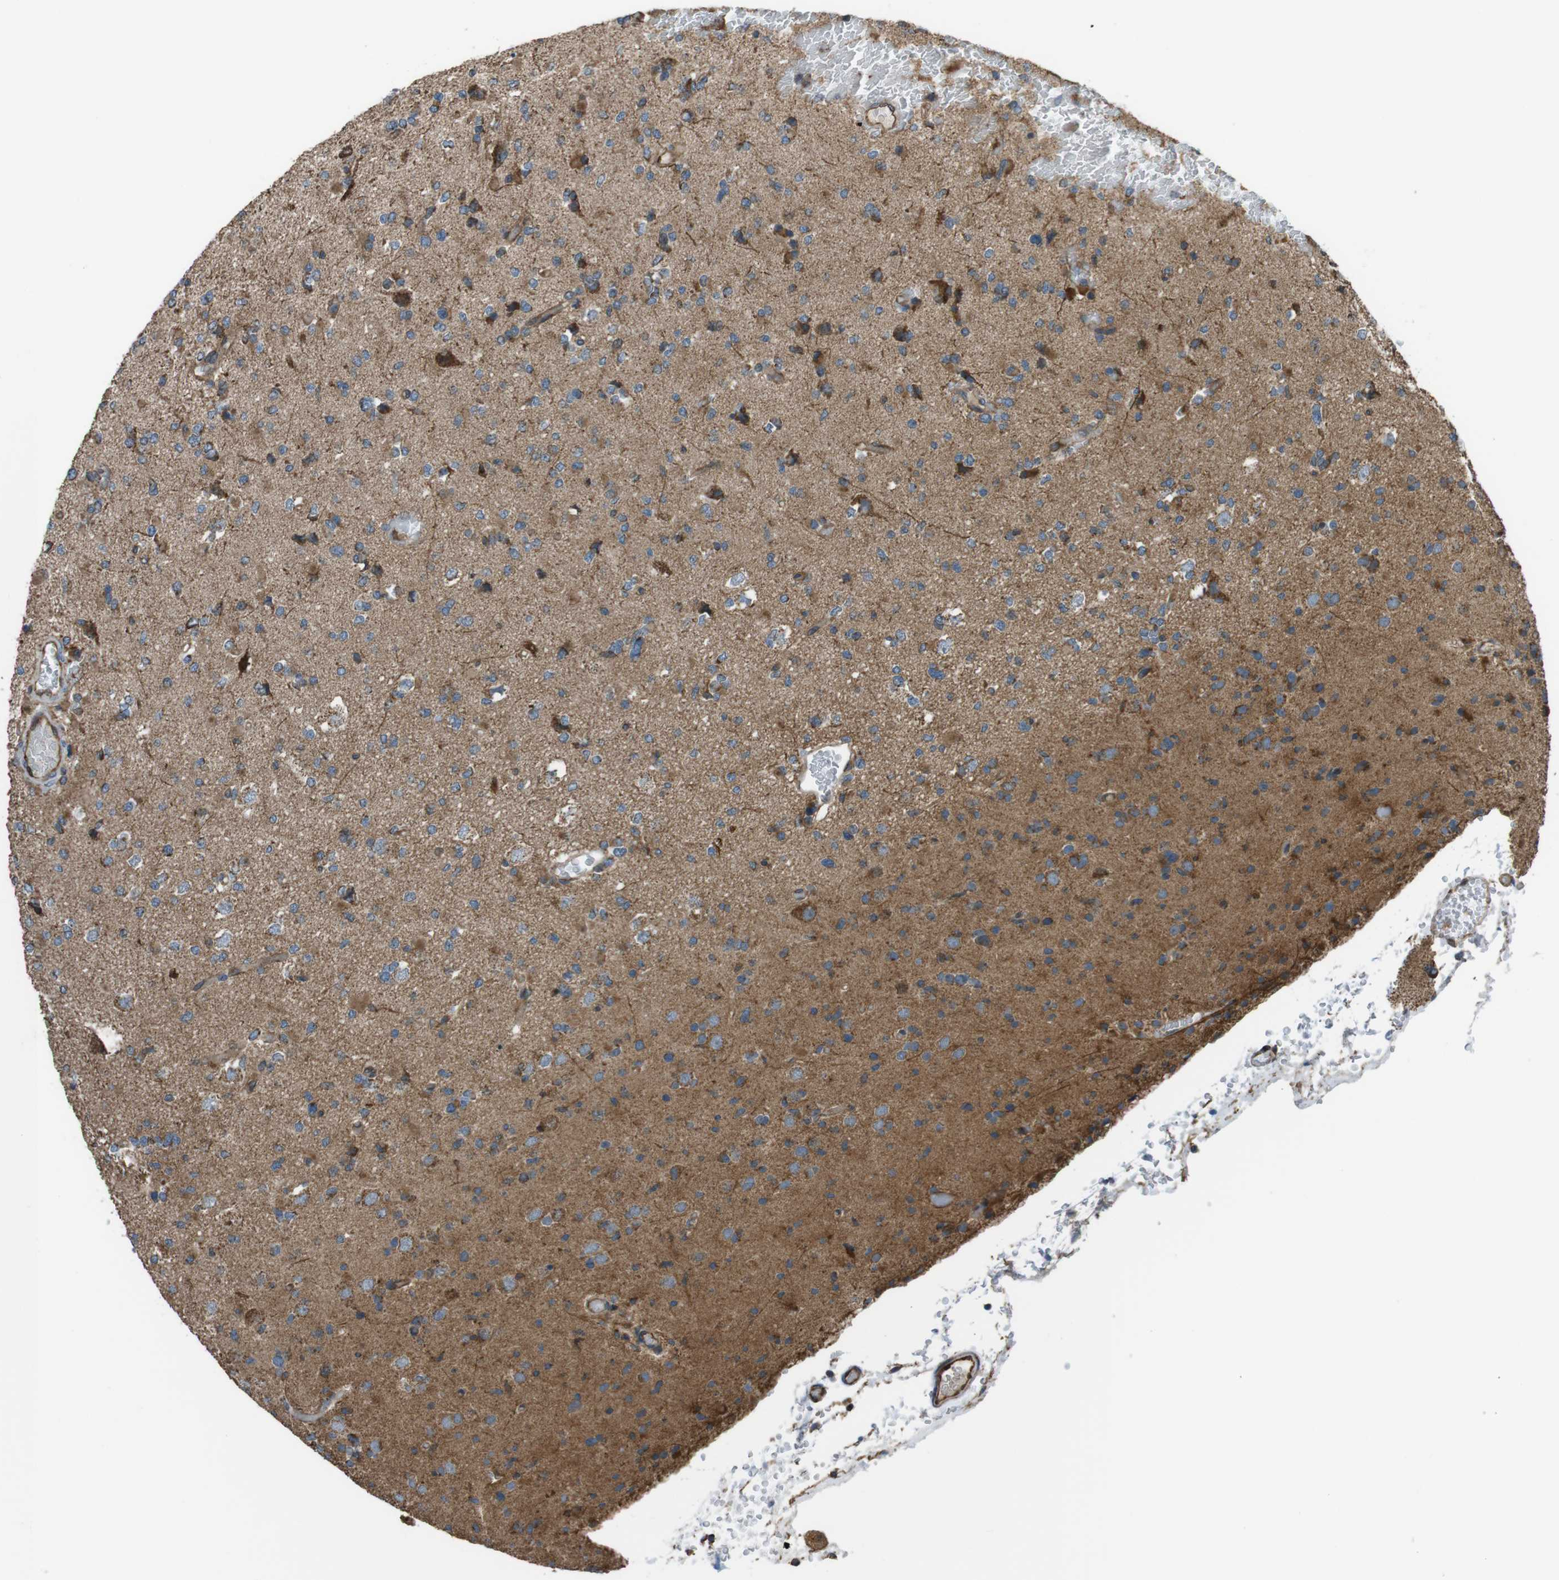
{"staining": {"intensity": "moderate", "quantity": "<25%", "location": "cytoplasmic/membranous"}, "tissue": "glioma", "cell_type": "Tumor cells", "image_type": "cancer", "snomed": [{"axis": "morphology", "description": "Glioma, malignant, Low grade"}, {"axis": "topography", "description": "Brain"}], "caption": "A low amount of moderate cytoplasmic/membranous positivity is seen in approximately <25% of tumor cells in glioma tissue.", "gene": "GIMAP8", "patient": {"sex": "female", "age": 22}}